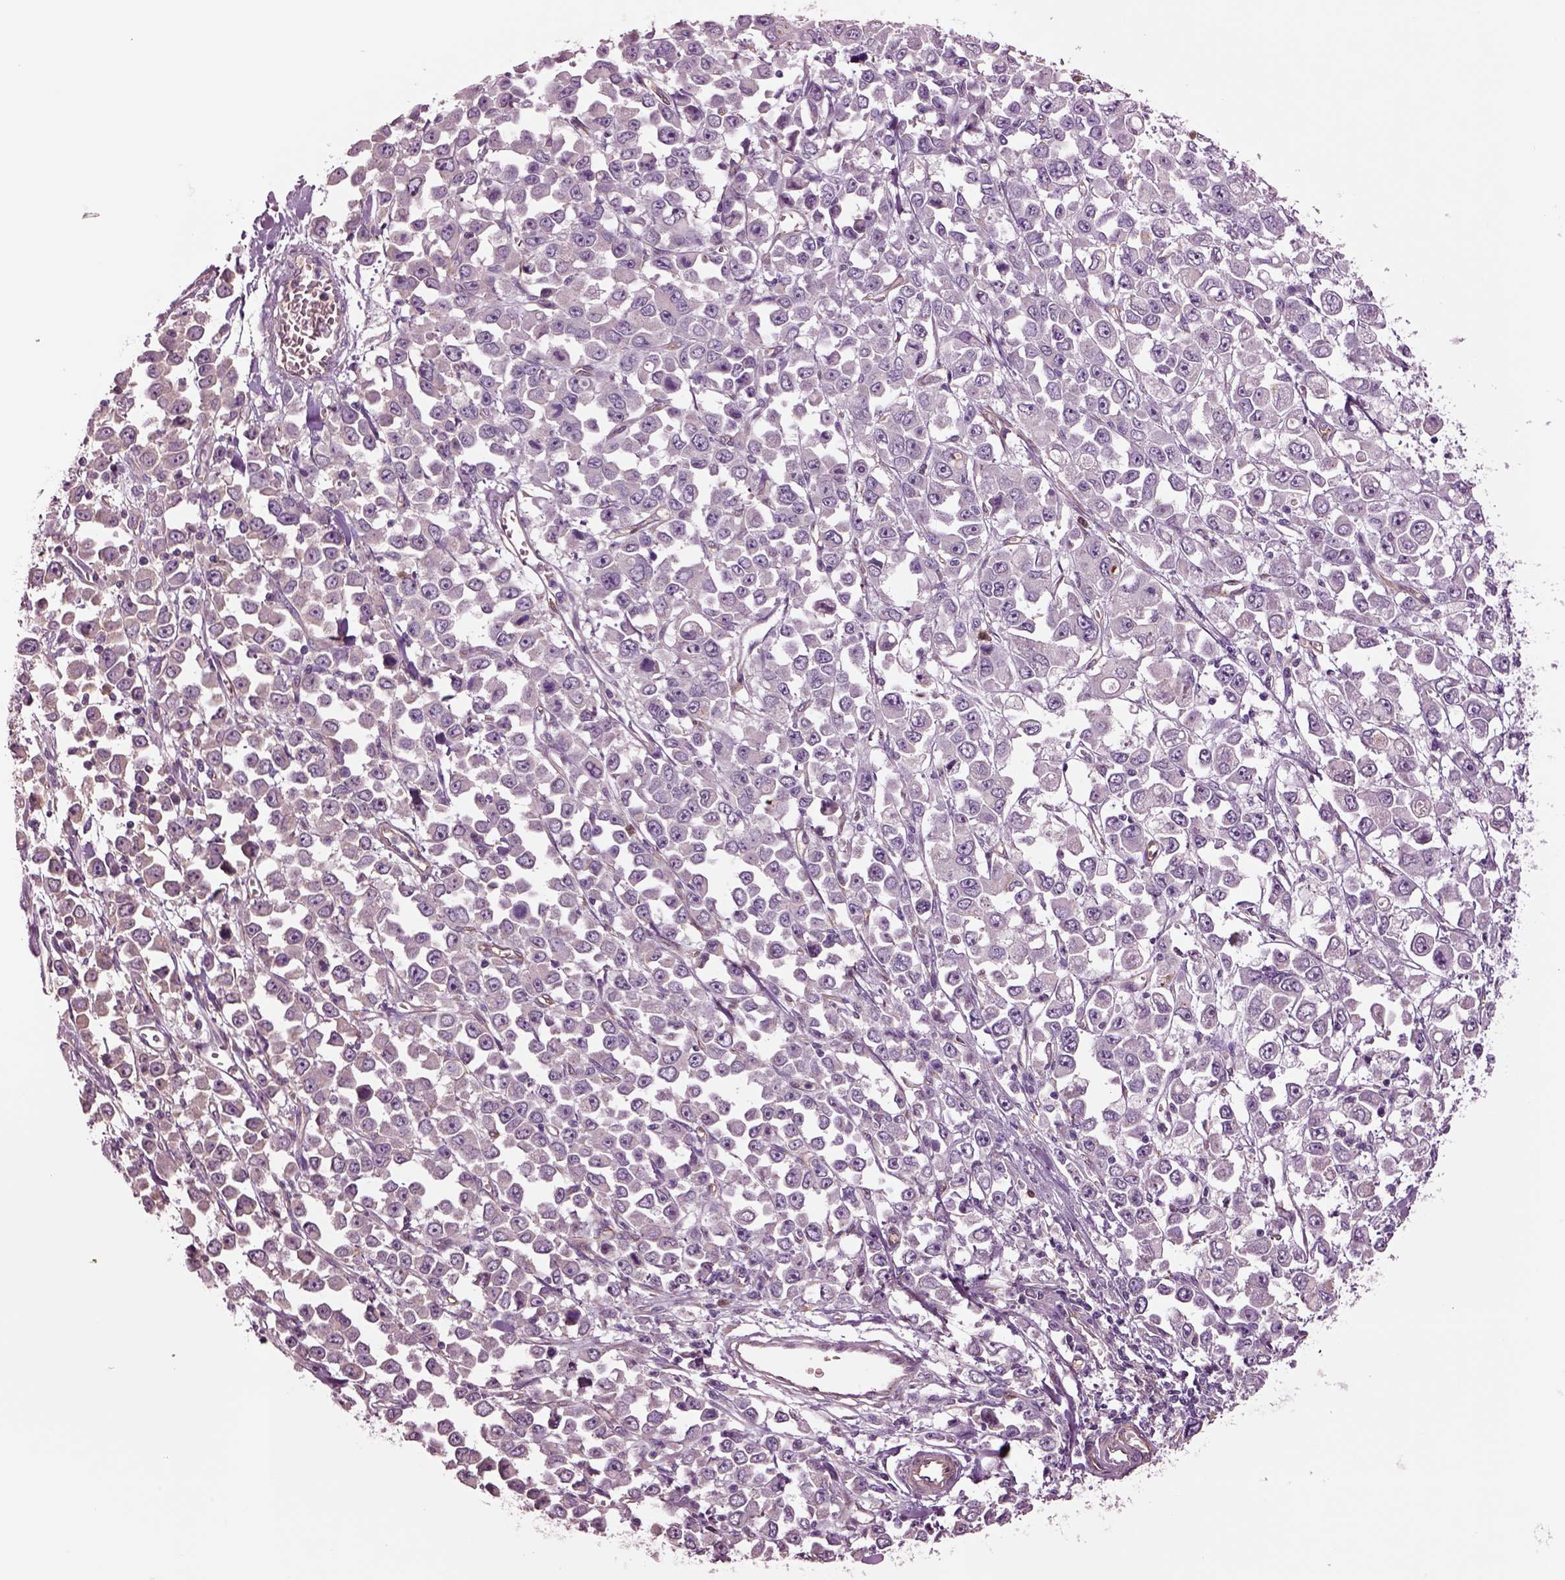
{"staining": {"intensity": "negative", "quantity": "none", "location": "none"}, "tissue": "stomach cancer", "cell_type": "Tumor cells", "image_type": "cancer", "snomed": [{"axis": "morphology", "description": "Adenocarcinoma, NOS"}, {"axis": "topography", "description": "Stomach, upper"}], "caption": "This is an immunohistochemistry (IHC) photomicrograph of stomach cancer. There is no expression in tumor cells.", "gene": "HTR1B", "patient": {"sex": "male", "age": 70}}